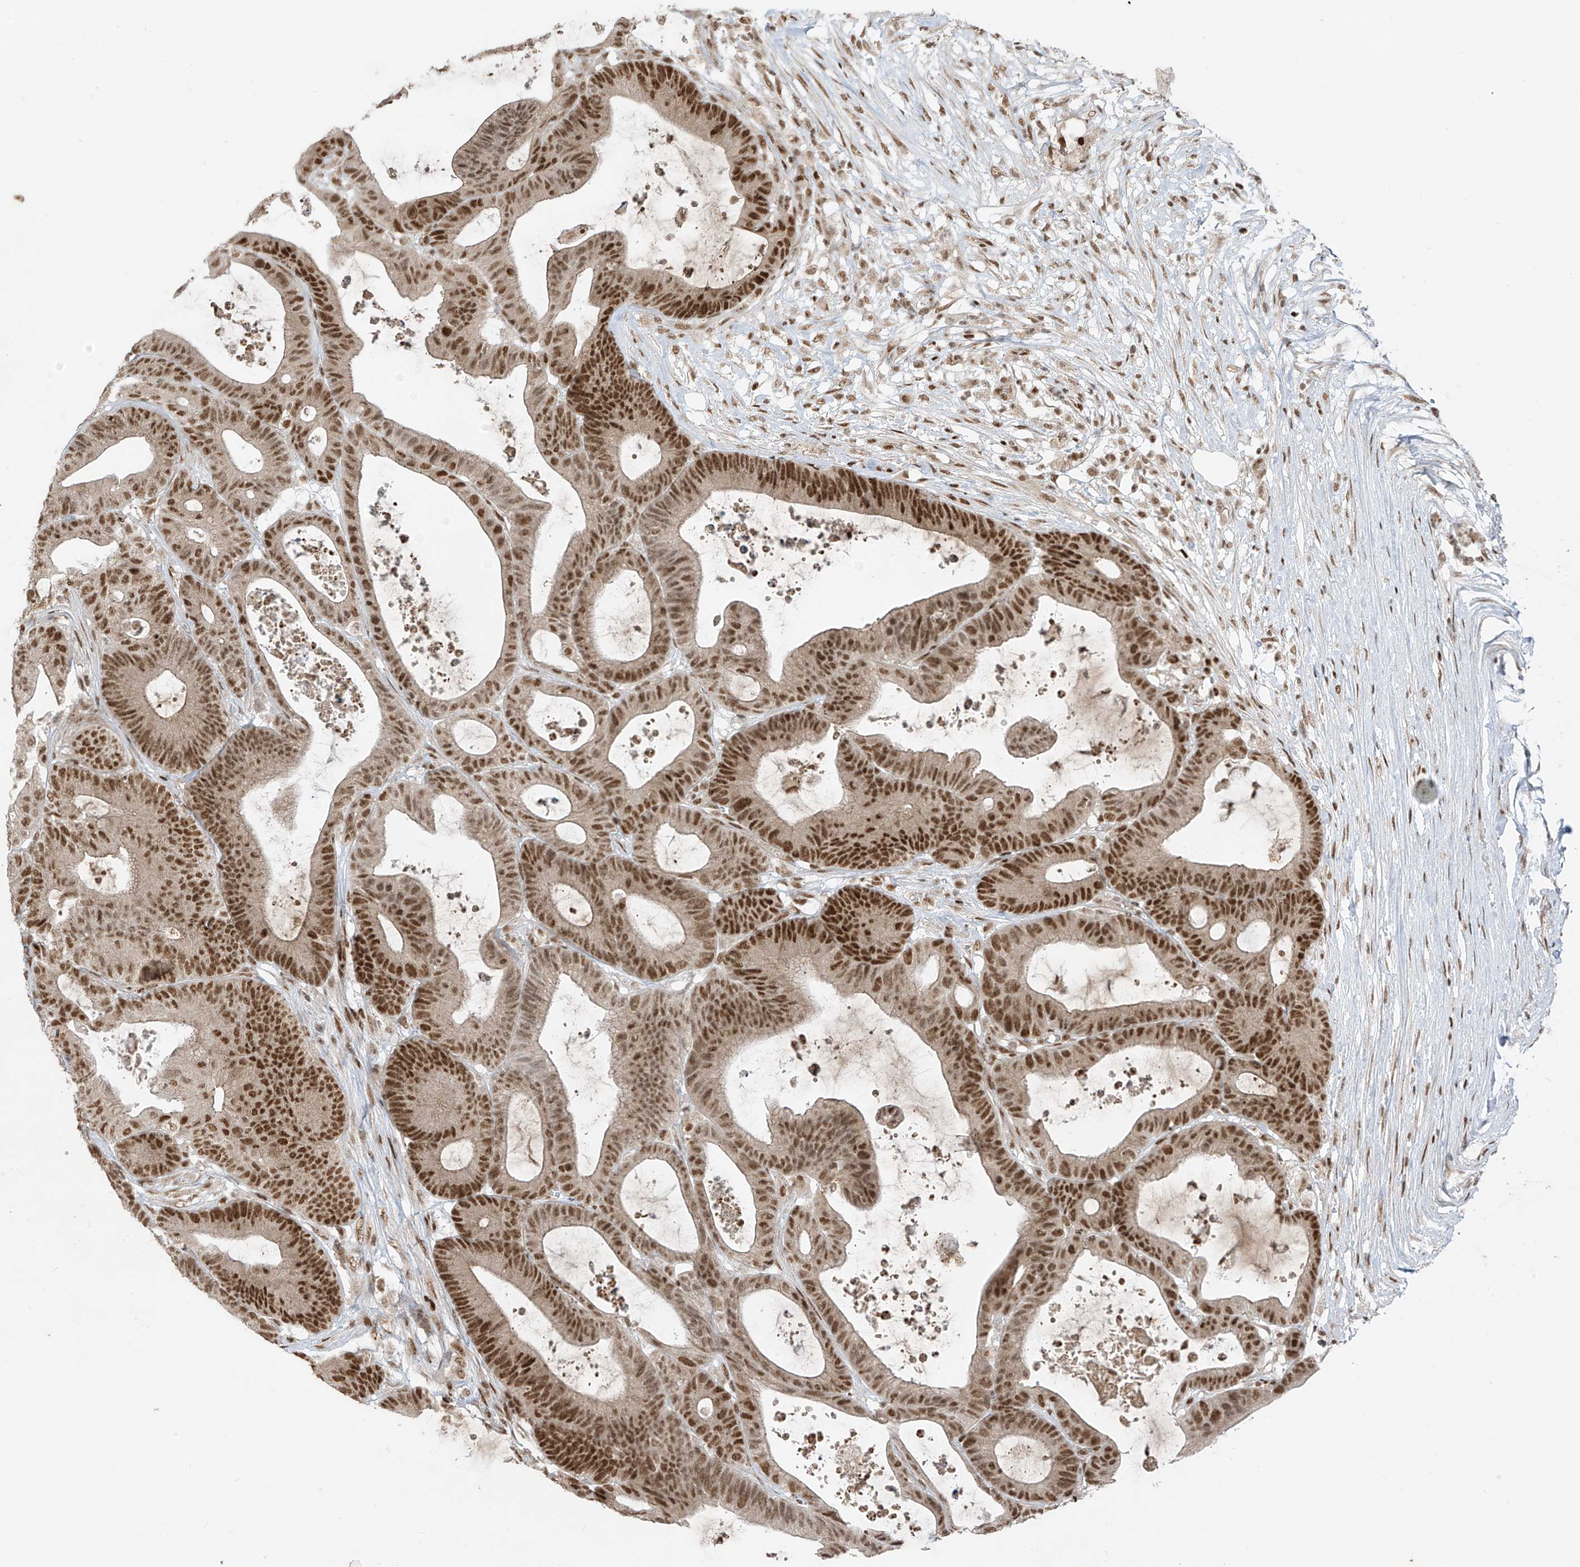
{"staining": {"intensity": "strong", "quantity": ">75%", "location": "nuclear"}, "tissue": "colorectal cancer", "cell_type": "Tumor cells", "image_type": "cancer", "snomed": [{"axis": "morphology", "description": "Adenocarcinoma, NOS"}, {"axis": "topography", "description": "Colon"}], "caption": "This image demonstrates IHC staining of human colorectal cancer (adenocarcinoma), with high strong nuclear expression in approximately >75% of tumor cells.", "gene": "ARHGEF3", "patient": {"sex": "female", "age": 84}}